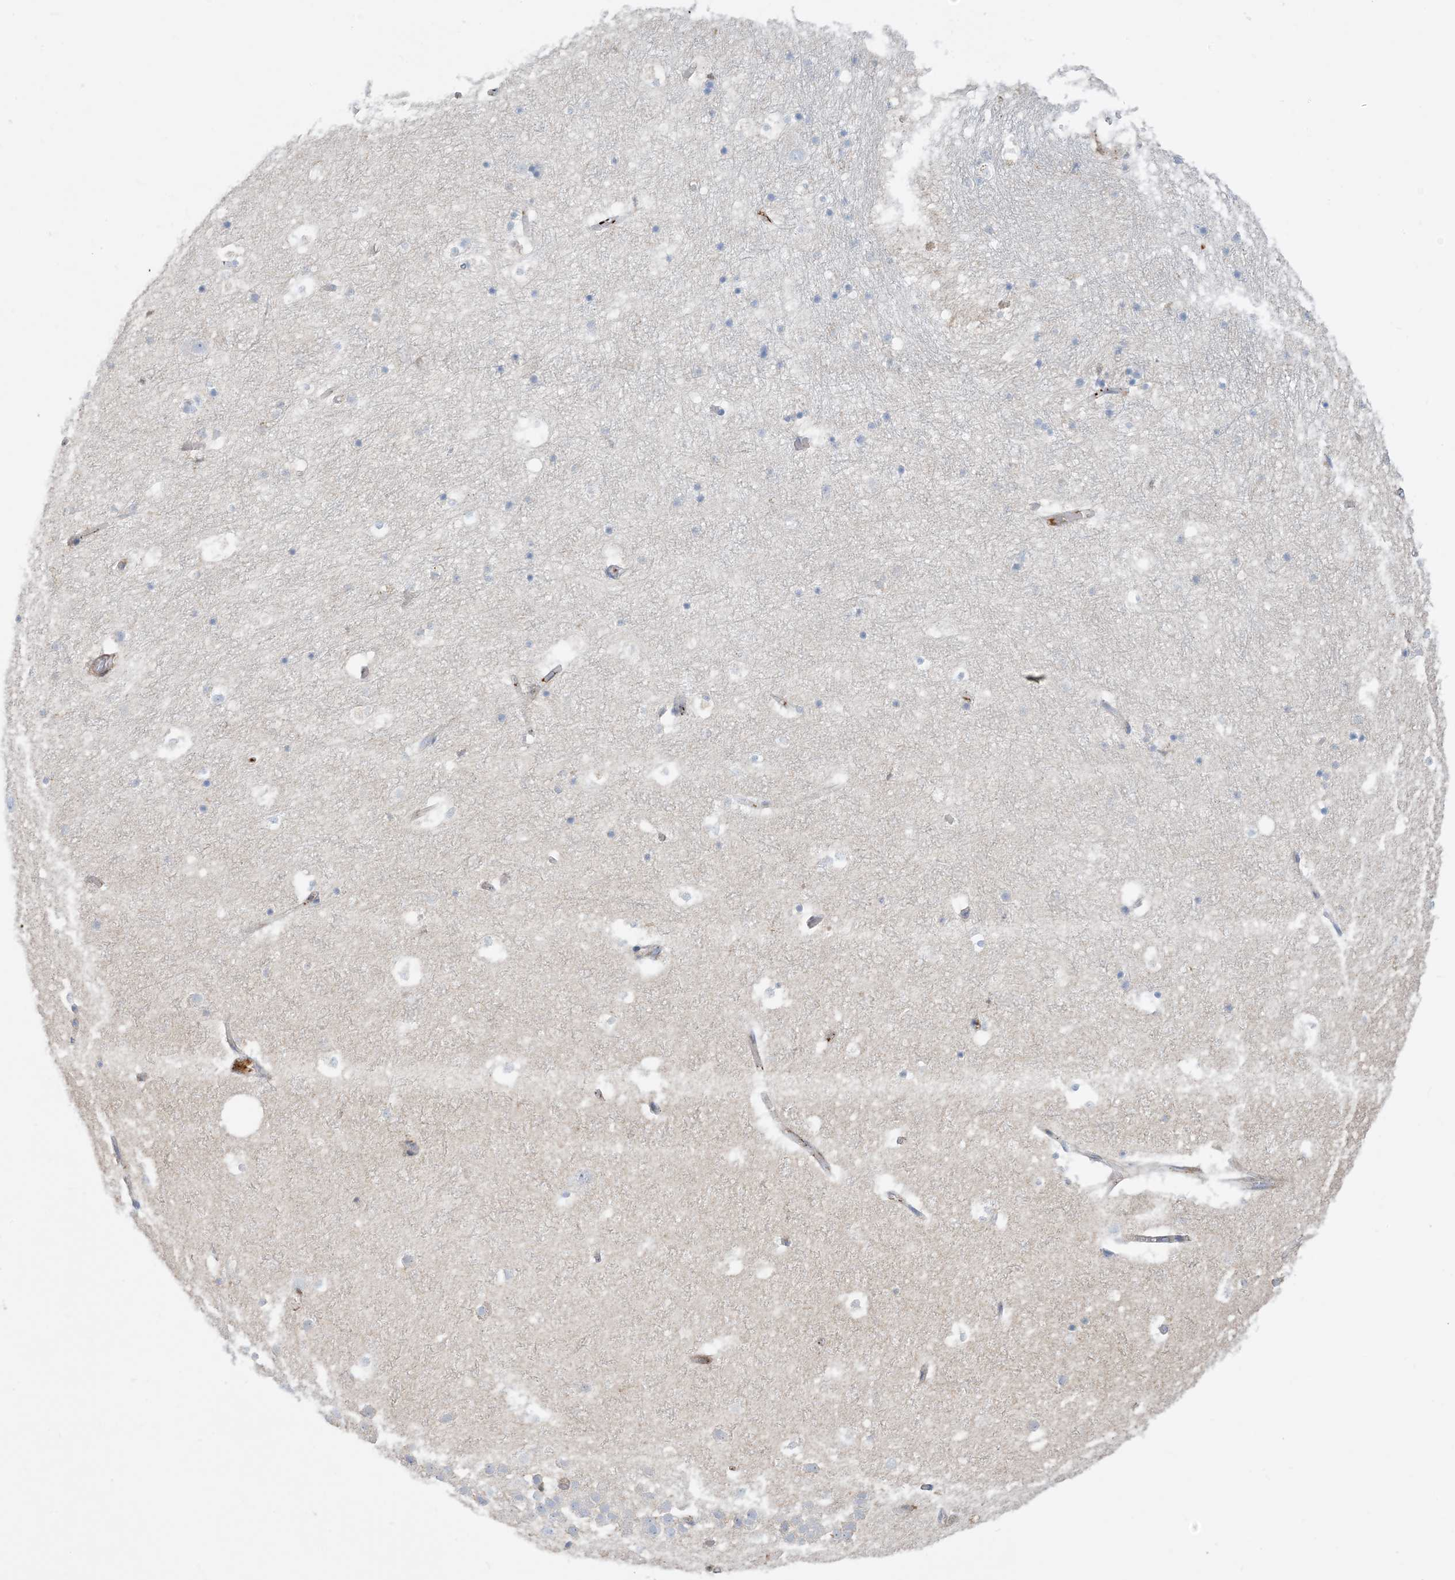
{"staining": {"intensity": "negative", "quantity": "none", "location": "none"}, "tissue": "hippocampus", "cell_type": "Glial cells", "image_type": "normal", "snomed": [{"axis": "morphology", "description": "Normal tissue, NOS"}, {"axis": "topography", "description": "Hippocampus"}], "caption": "Histopathology image shows no protein staining in glial cells of normal hippocampus. (Stains: DAB immunohistochemistry (IHC) with hematoxylin counter stain, Microscopy: brightfield microscopy at high magnification).", "gene": "GTF3C2", "patient": {"sex": "female", "age": 52}}